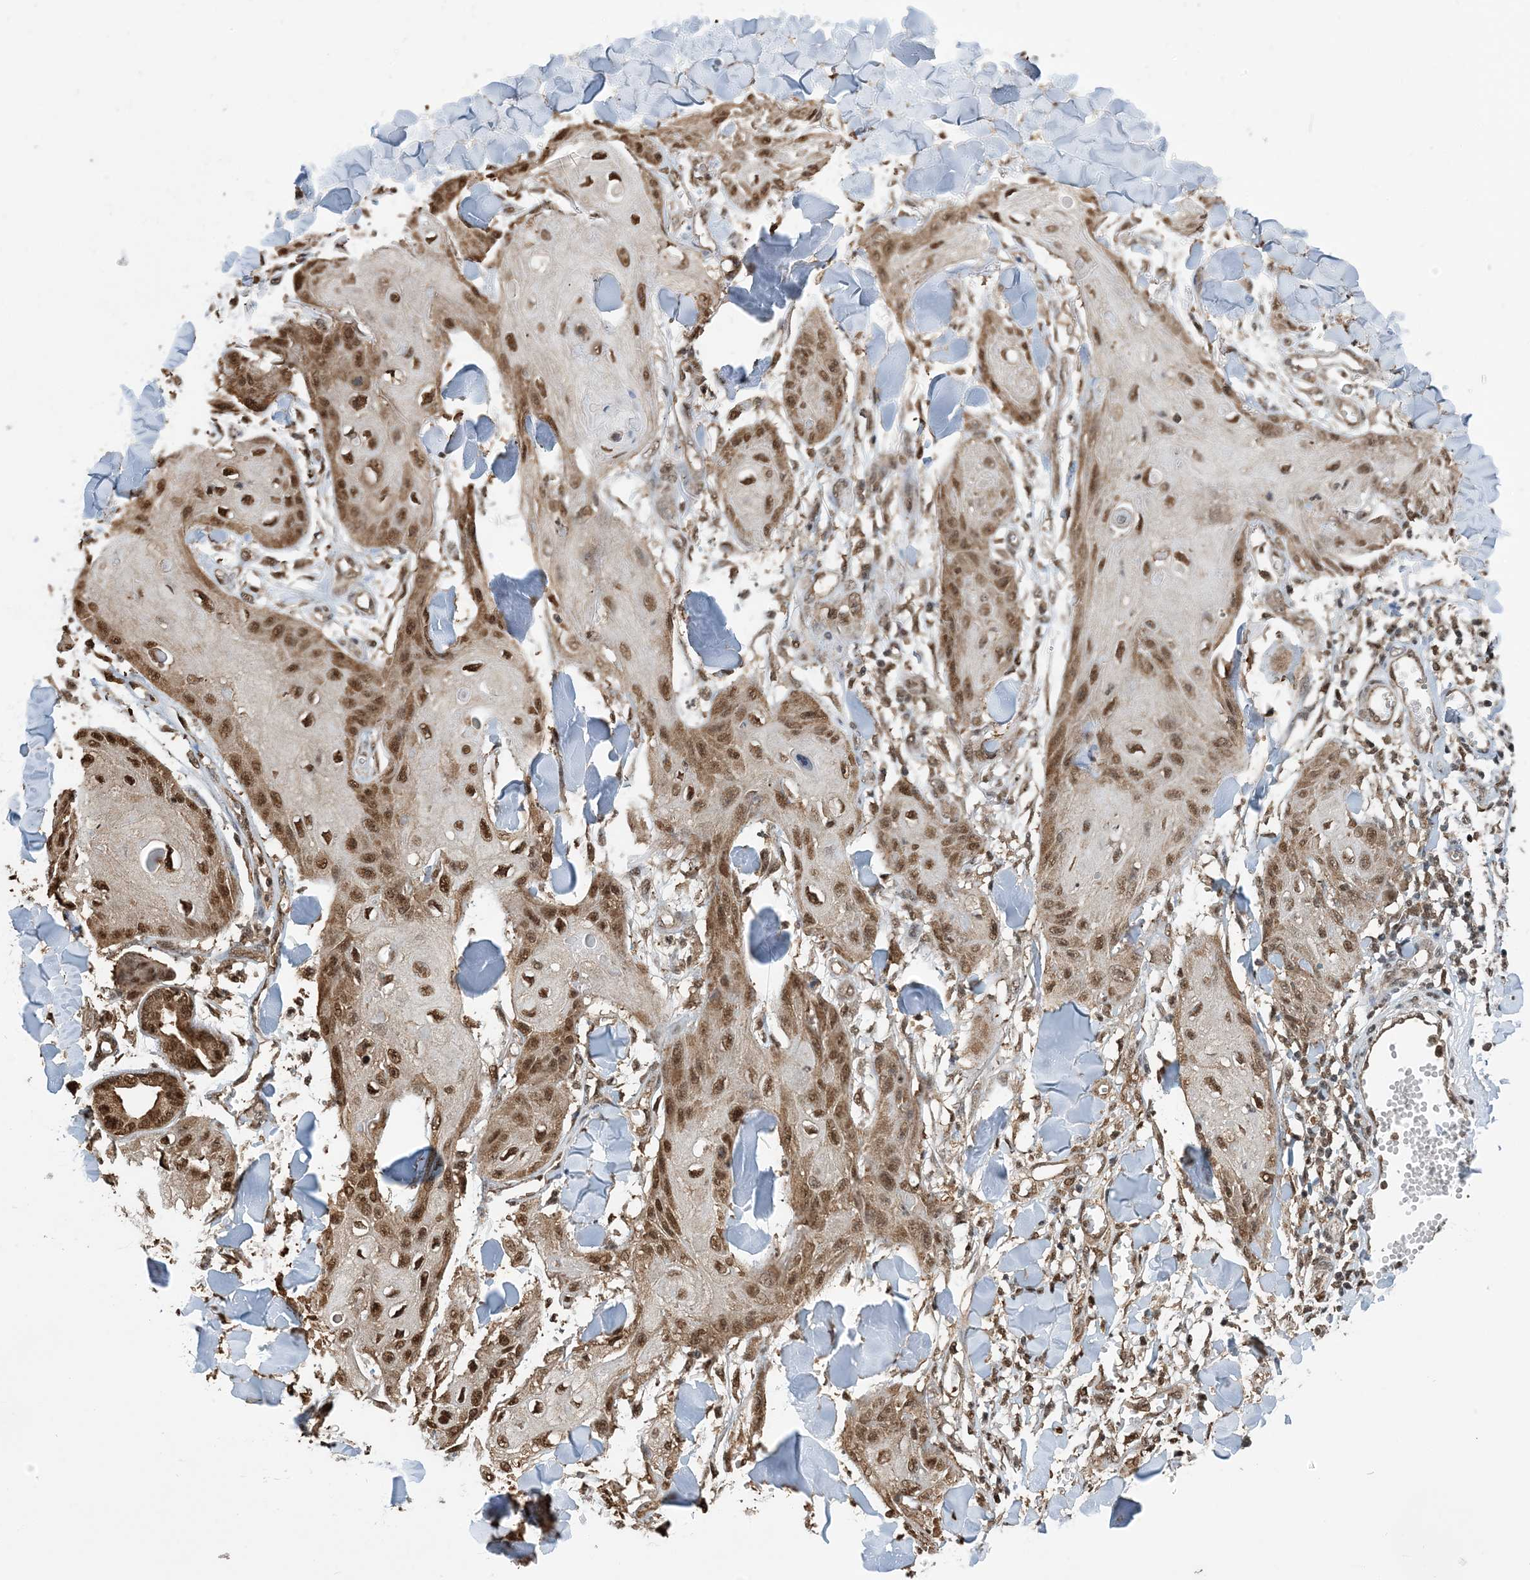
{"staining": {"intensity": "moderate", "quantity": ">75%", "location": "cytoplasmic/membranous,nuclear"}, "tissue": "skin cancer", "cell_type": "Tumor cells", "image_type": "cancer", "snomed": [{"axis": "morphology", "description": "Squamous cell carcinoma, NOS"}, {"axis": "topography", "description": "Skin"}], "caption": "Protein staining demonstrates moderate cytoplasmic/membranous and nuclear staining in approximately >75% of tumor cells in squamous cell carcinoma (skin).", "gene": "HSPA1A", "patient": {"sex": "male", "age": 74}}